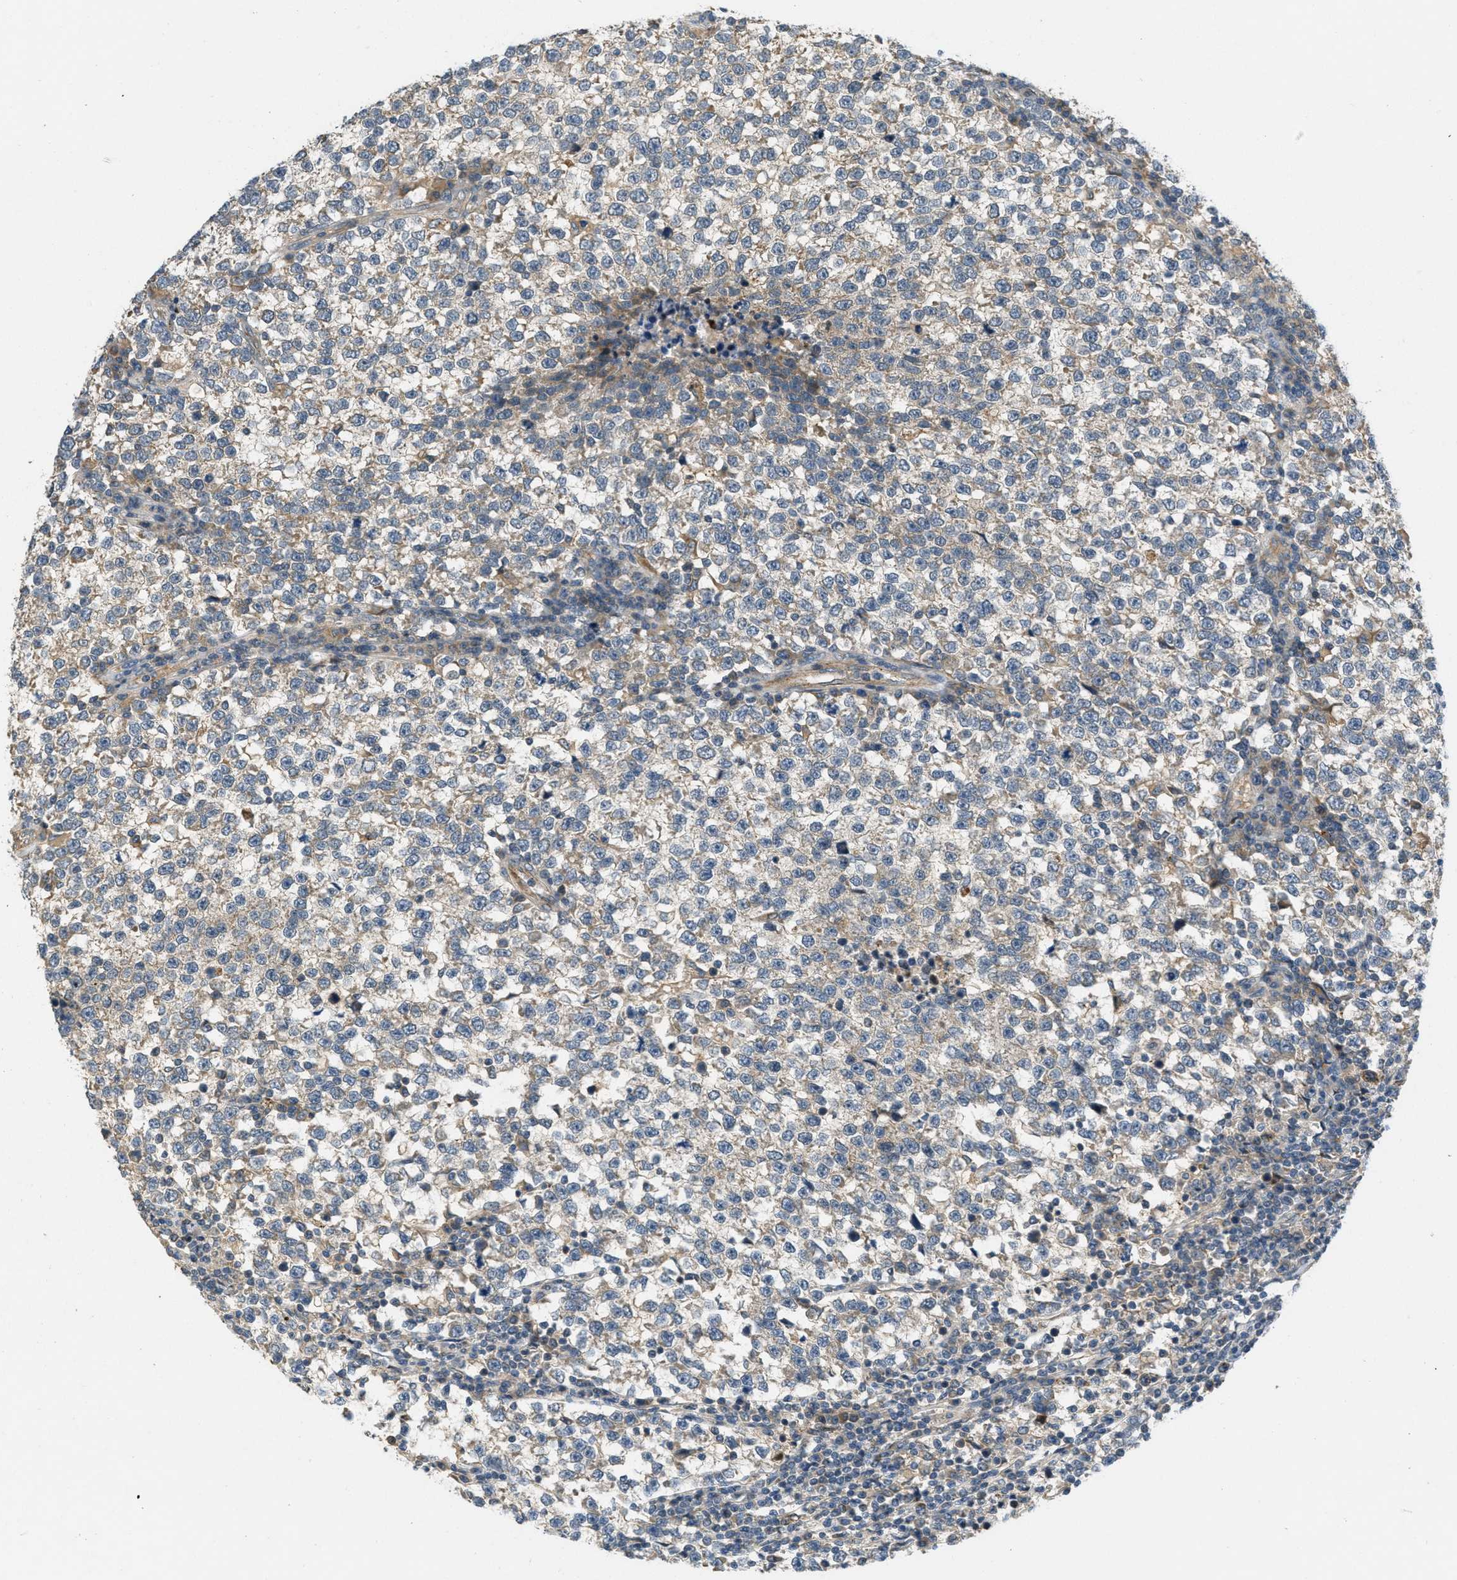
{"staining": {"intensity": "weak", "quantity": "<25%", "location": "cytoplasmic/membranous"}, "tissue": "testis cancer", "cell_type": "Tumor cells", "image_type": "cancer", "snomed": [{"axis": "morphology", "description": "Normal tissue, NOS"}, {"axis": "morphology", "description": "Seminoma, NOS"}, {"axis": "topography", "description": "Testis"}], "caption": "The IHC histopathology image has no significant expression in tumor cells of testis seminoma tissue. (Brightfield microscopy of DAB immunohistochemistry (IHC) at high magnification).", "gene": "ADCY6", "patient": {"sex": "male", "age": 43}}